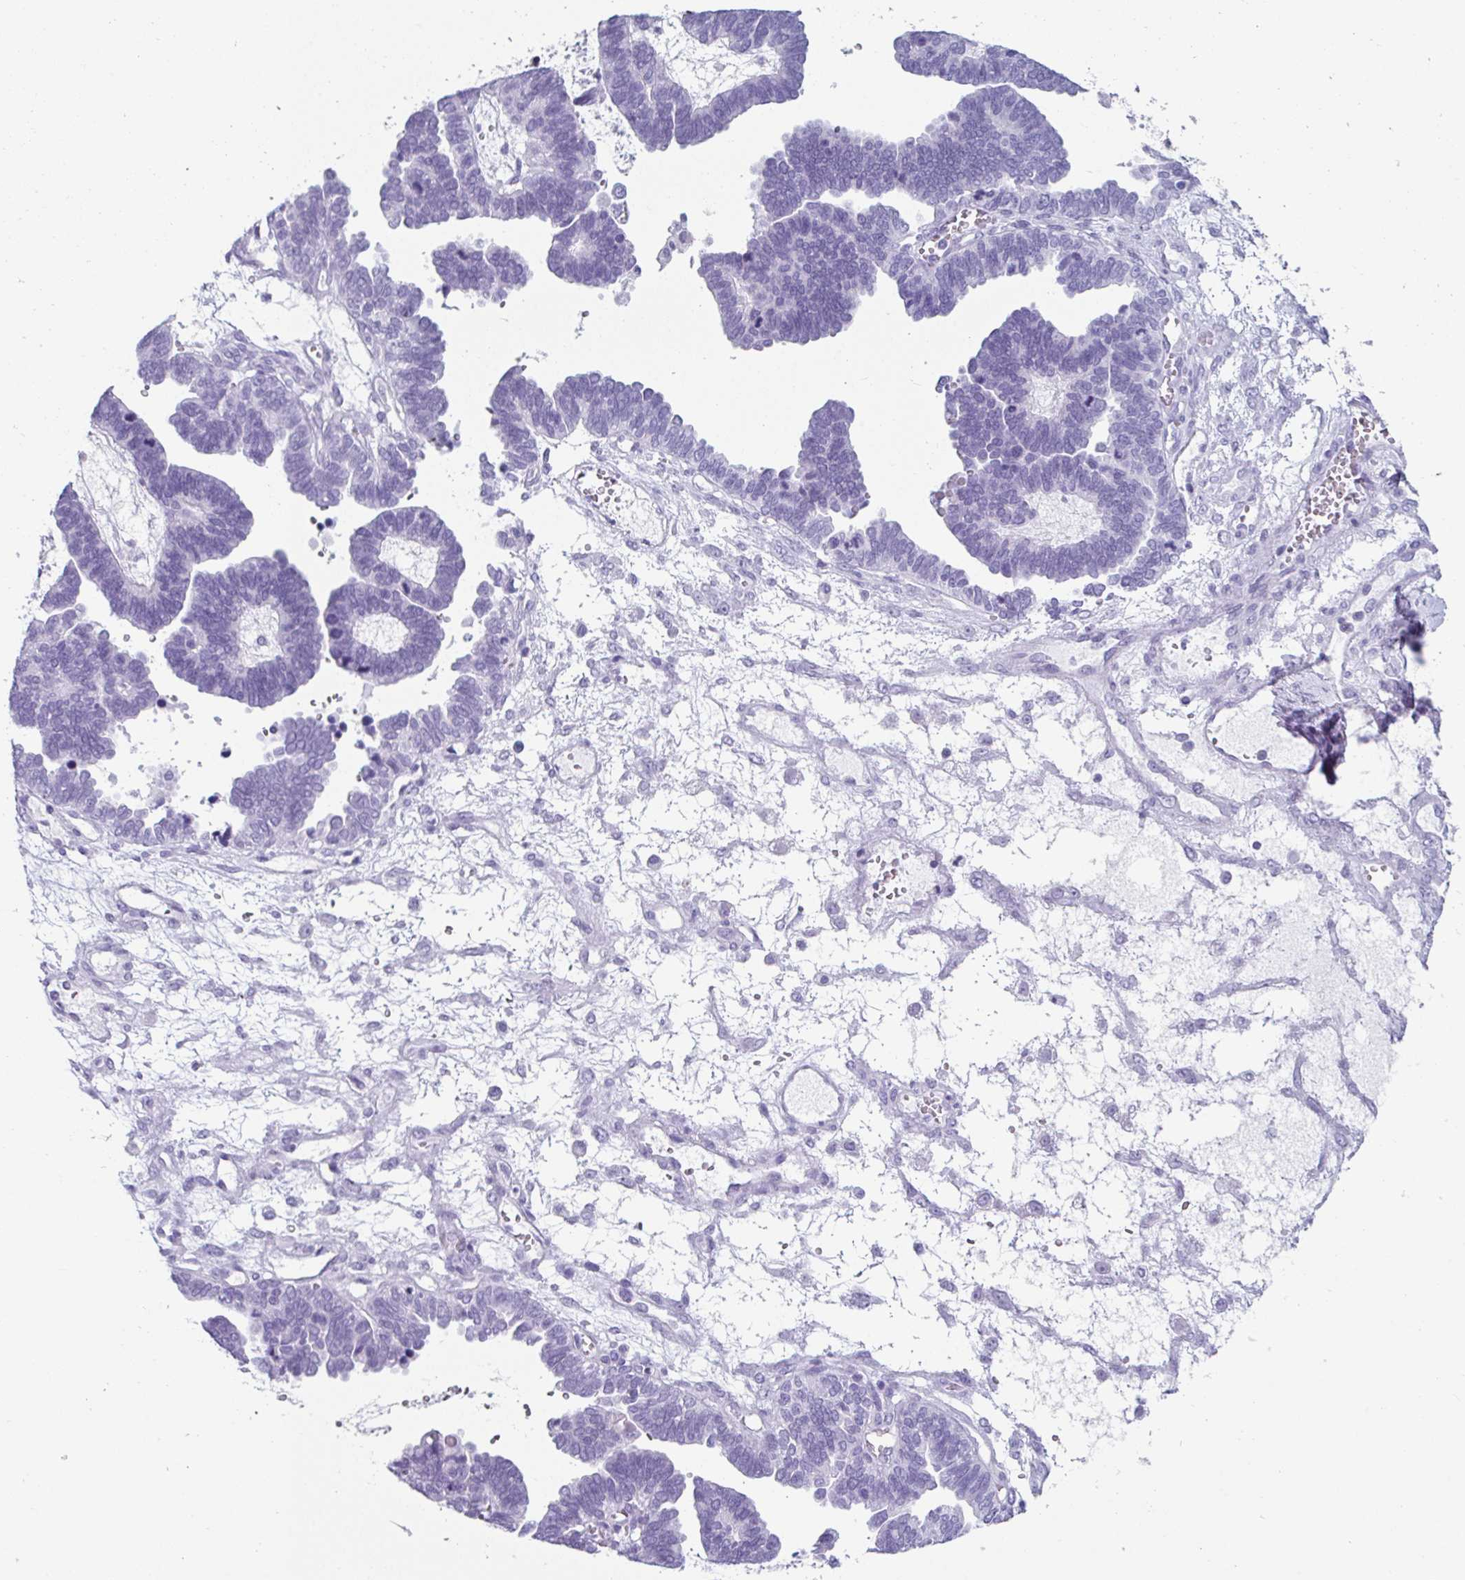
{"staining": {"intensity": "negative", "quantity": "none", "location": "none"}, "tissue": "ovarian cancer", "cell_type": "Tumor cells", "image_type": "cancer", "snomed": [{"axis": "morphology", "description": "Cystadenocarcinoma, serous, NOS"}, {"axis": "topography", "description": "Ovary"}], "caption": "This photomicrograph is of ovarian serous cystadenocarcinoma stained with immunohistochemistry (IHC) to label a protein in brown with the nuclei are counter-stained blue. There is no positivity in tumor cells. (DAB (3,3'-diaminobenzidine) immunohistochemistry (IHC) visualized using brightfield microscopy, high magnification).", "gene": "CREG2", "patient": {"sex": "female", "age": 51}}